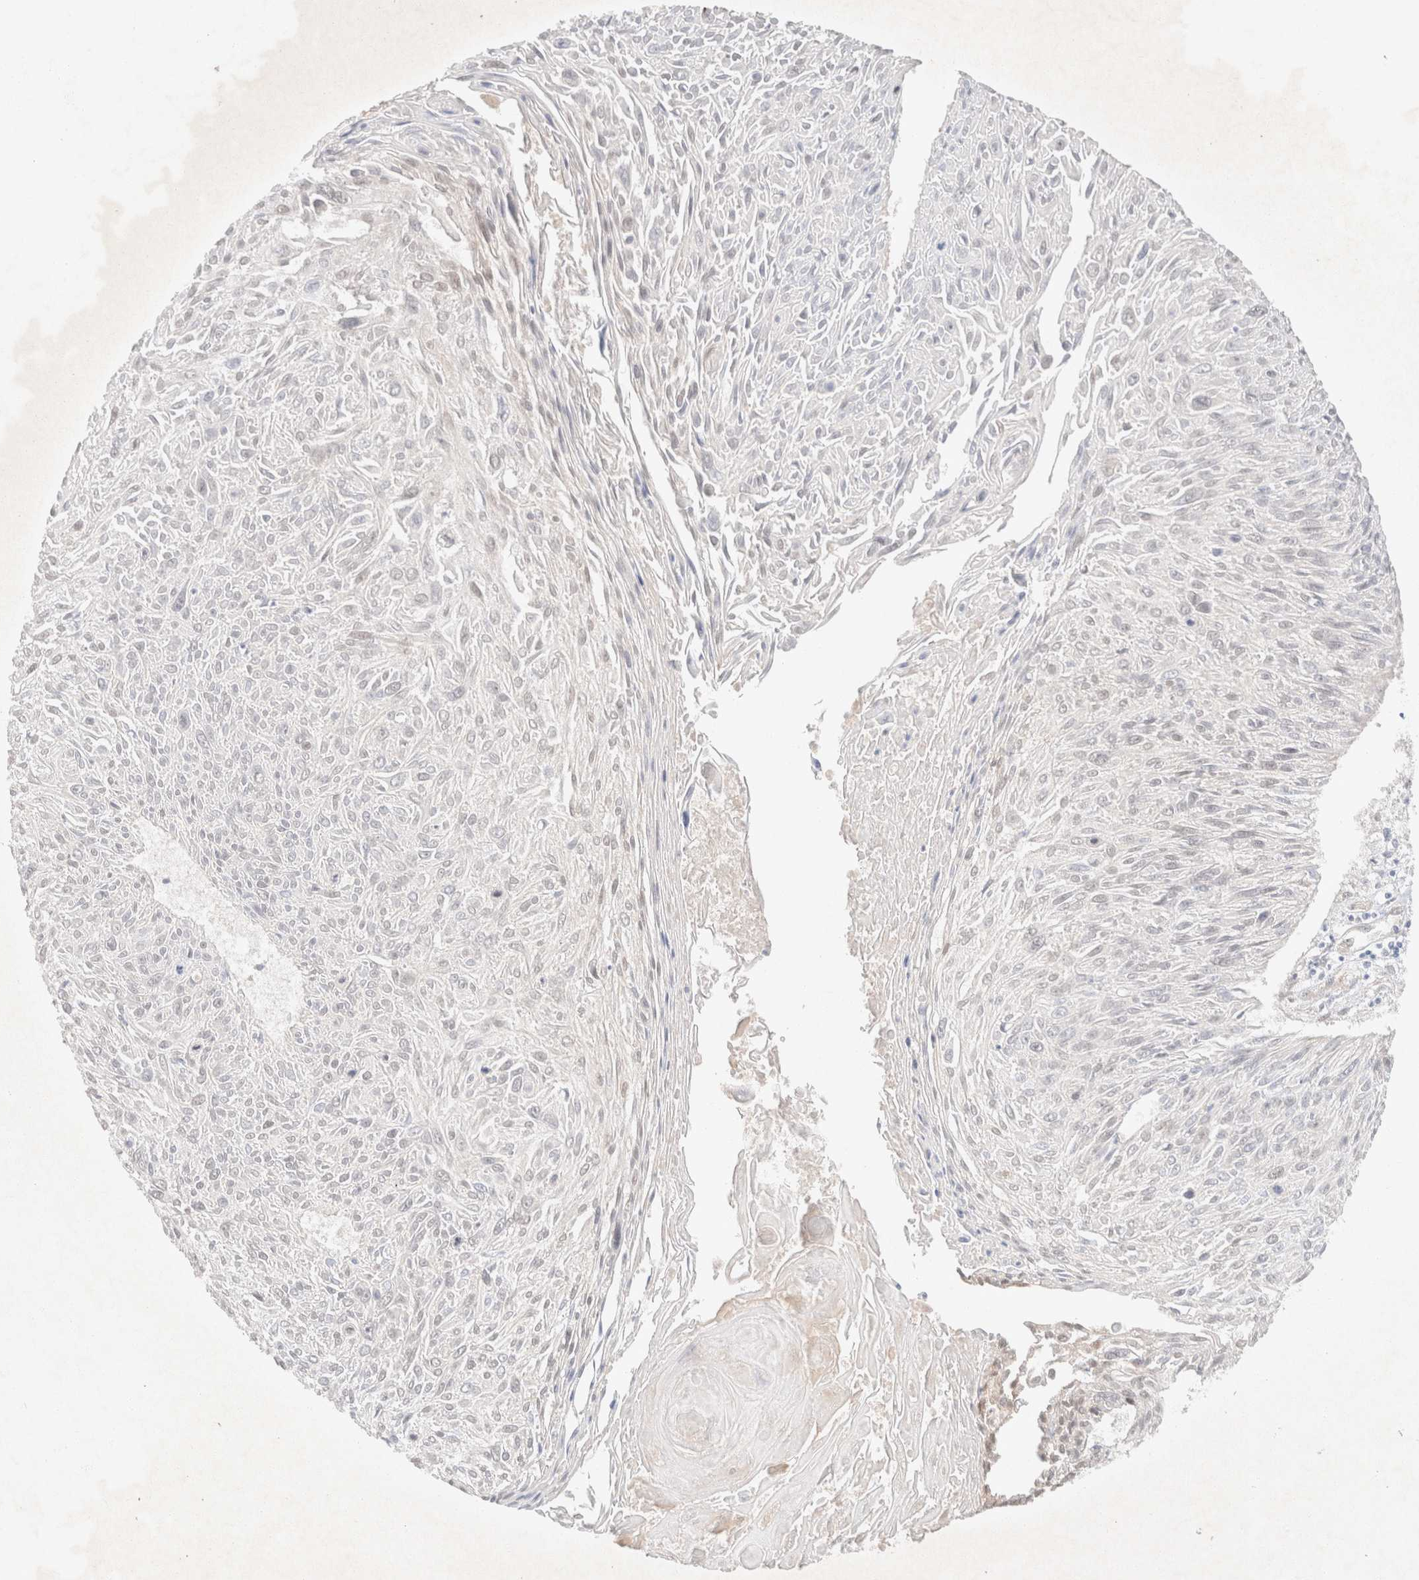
{"staining": {"intensity": "weak", "quantity": "<25%", "location": "cytoplasmic/membranous,nuclear"}, "tissue": "cervical cancer", "cell_type": "Tumor cells", "image_type": "cancer", "snomed": [{"axis": "morphology", "description": "Squamous cell carcinoma, NOS"}, {"axis": "topography", "description": "Cervix"}], "caption": "IHC of squamous cell carcinoma (cervical) exhibits no expression in tumor cells. The staining is performed using DAB brown chromogen with nuclei counter-stained in using hematoxylin.", "gene": "CSNK1E", "patient": {"sex": "female", "age": 51}}